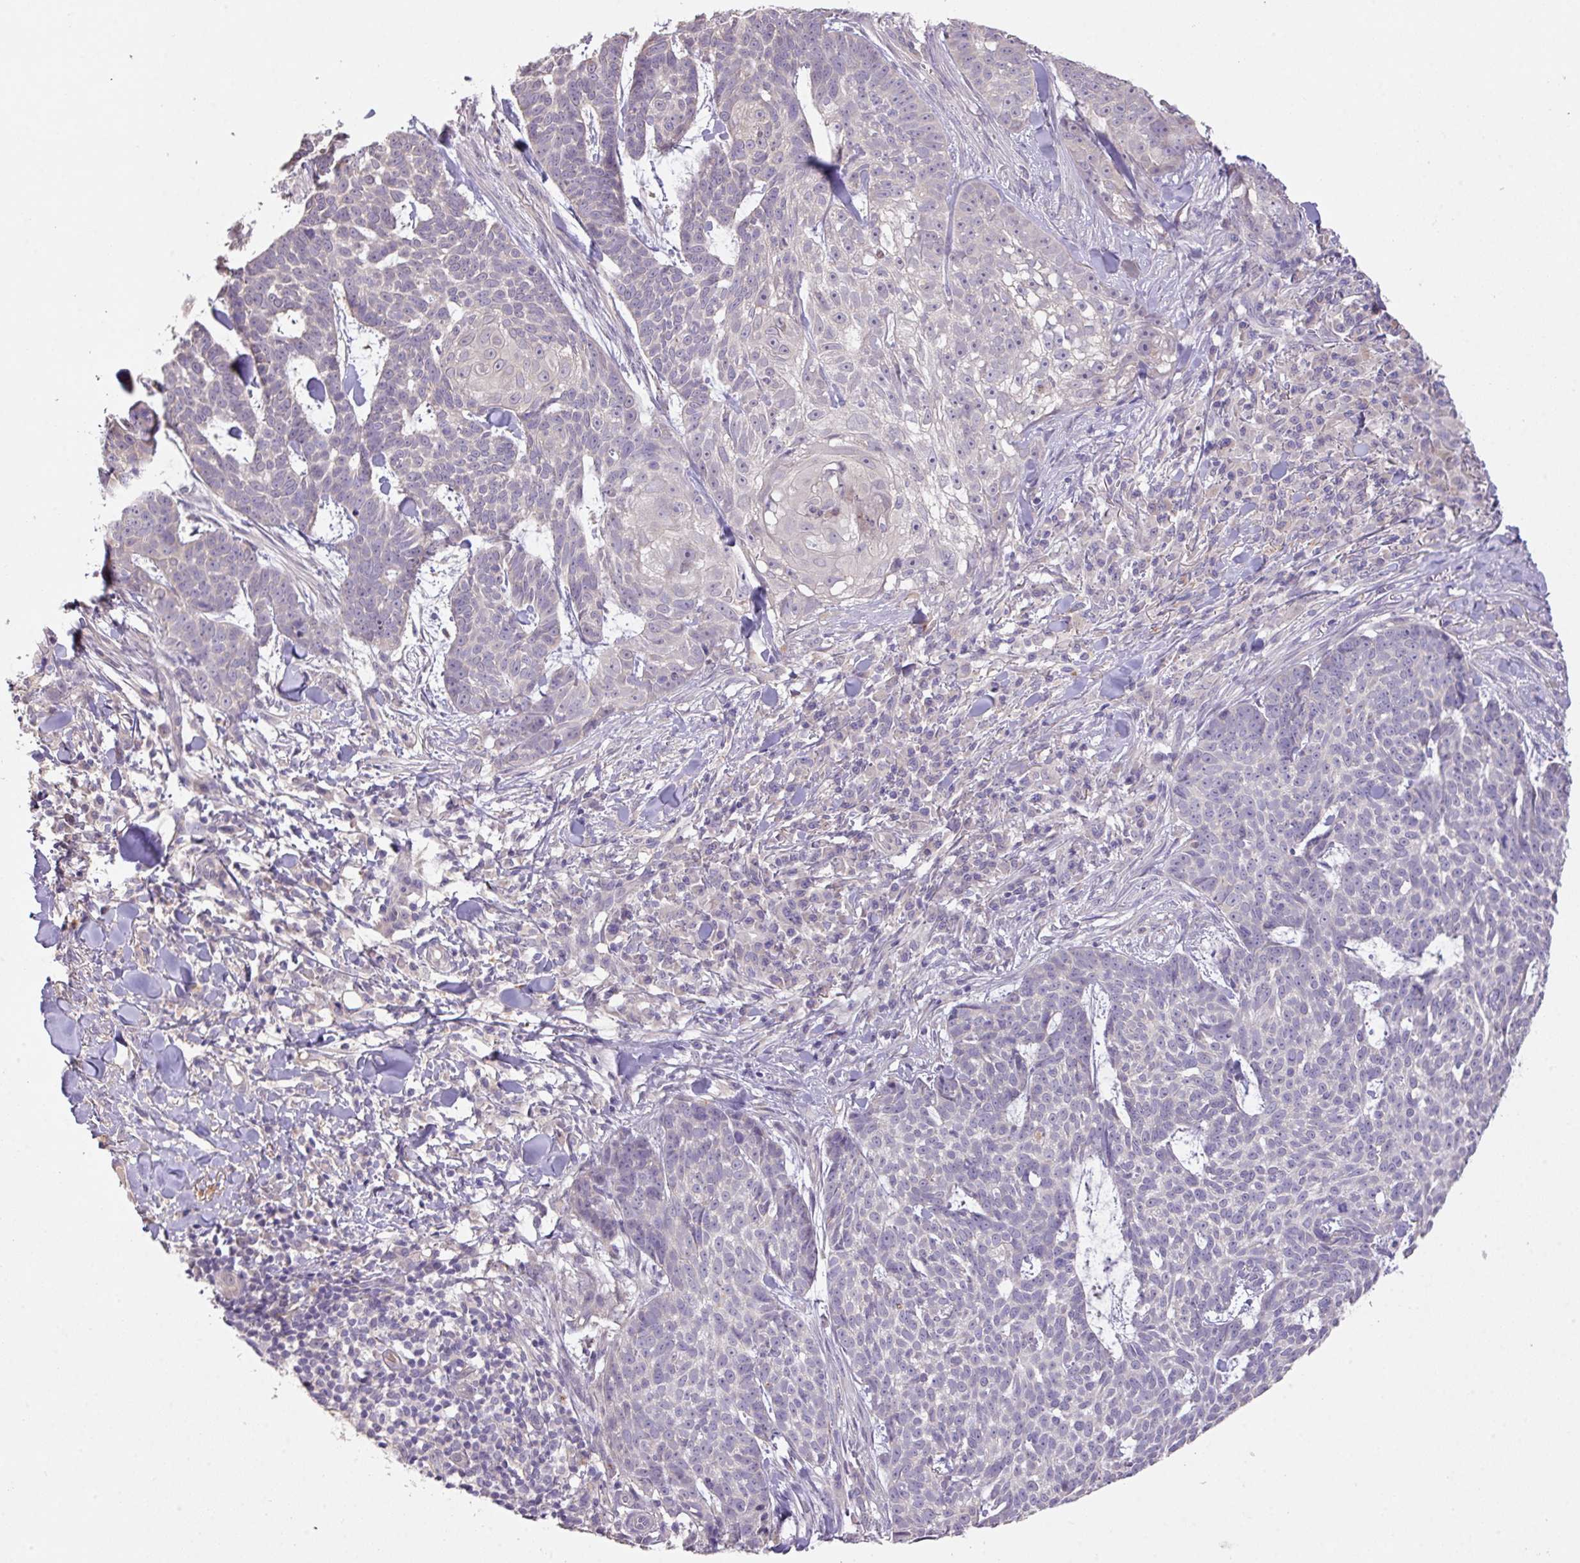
{"staining": {"intensity": "negative", "quantity": "none", "location": "none"}, "tissue": "skin cancer", "cell_type": "Tumor cells", "image_type": "cancer", "snomed": [{"axis": "morphology", "description": "Basal cell carcinoma"}, {"axis": "topography", "description": "Skin"}], "caption": "Tumor cells are negative for protein expression in human skin cancer. (Immunohistochemistry (ihc), brightfield microscopy, high magnification).", "gene": "PRADC1", "patient": {"sex": "female", "age": 93}}